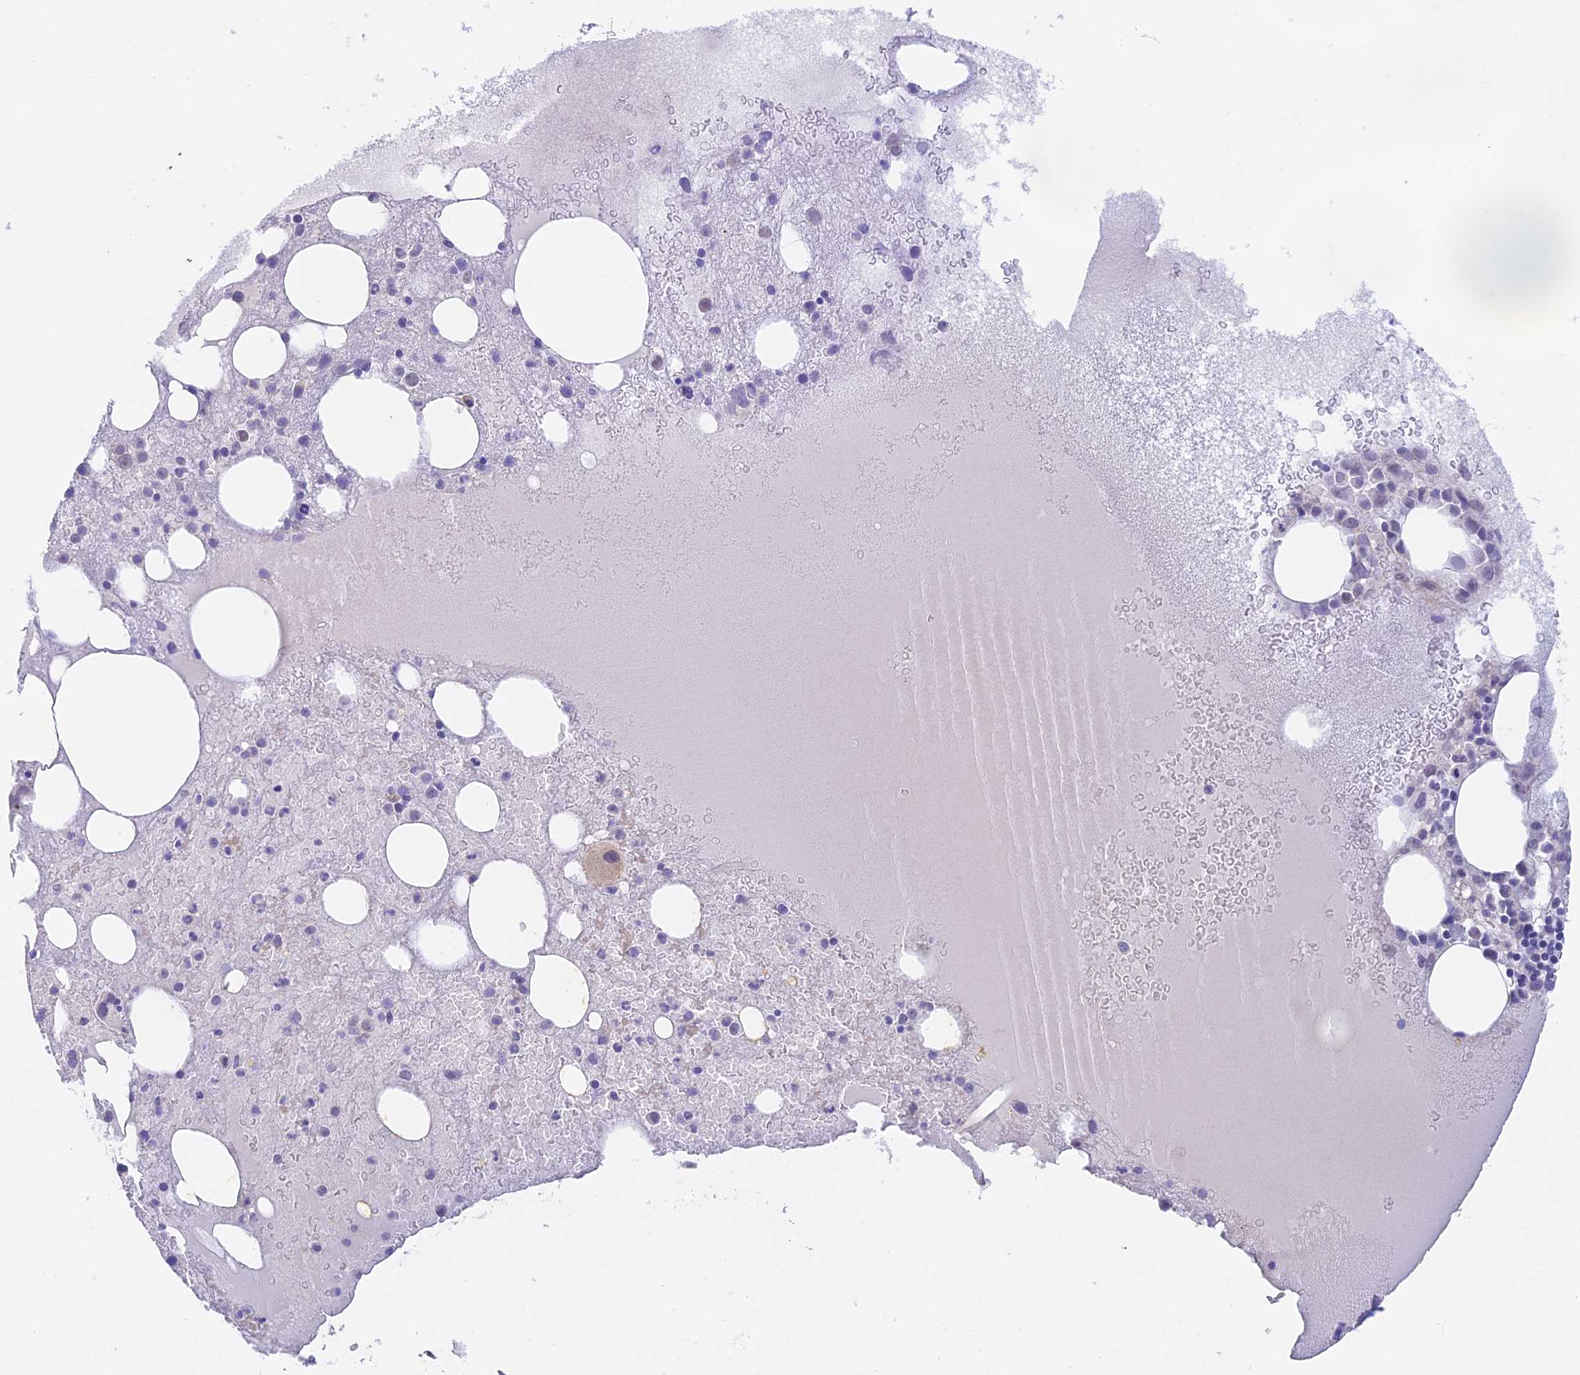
{"staining": {"intensity": "weak", "quantity": "<25%", "location": "cytoplasmic/membranous"}, "tissue": "bone marrow", "cell_type": "Hematopoietic cells", "image_type": "normal", "snomed": [{"axis": "morphology", "description": "Normal tissue, NOS"}, {"axis": "topography", "description": "Bone marrow"}], "caption": "IHC of unremarkable bone marrow exhibits no staining in hematopoietic cells.", "gene": "CAMSAP3", "patient": {"sex": "male", "age": 61}}